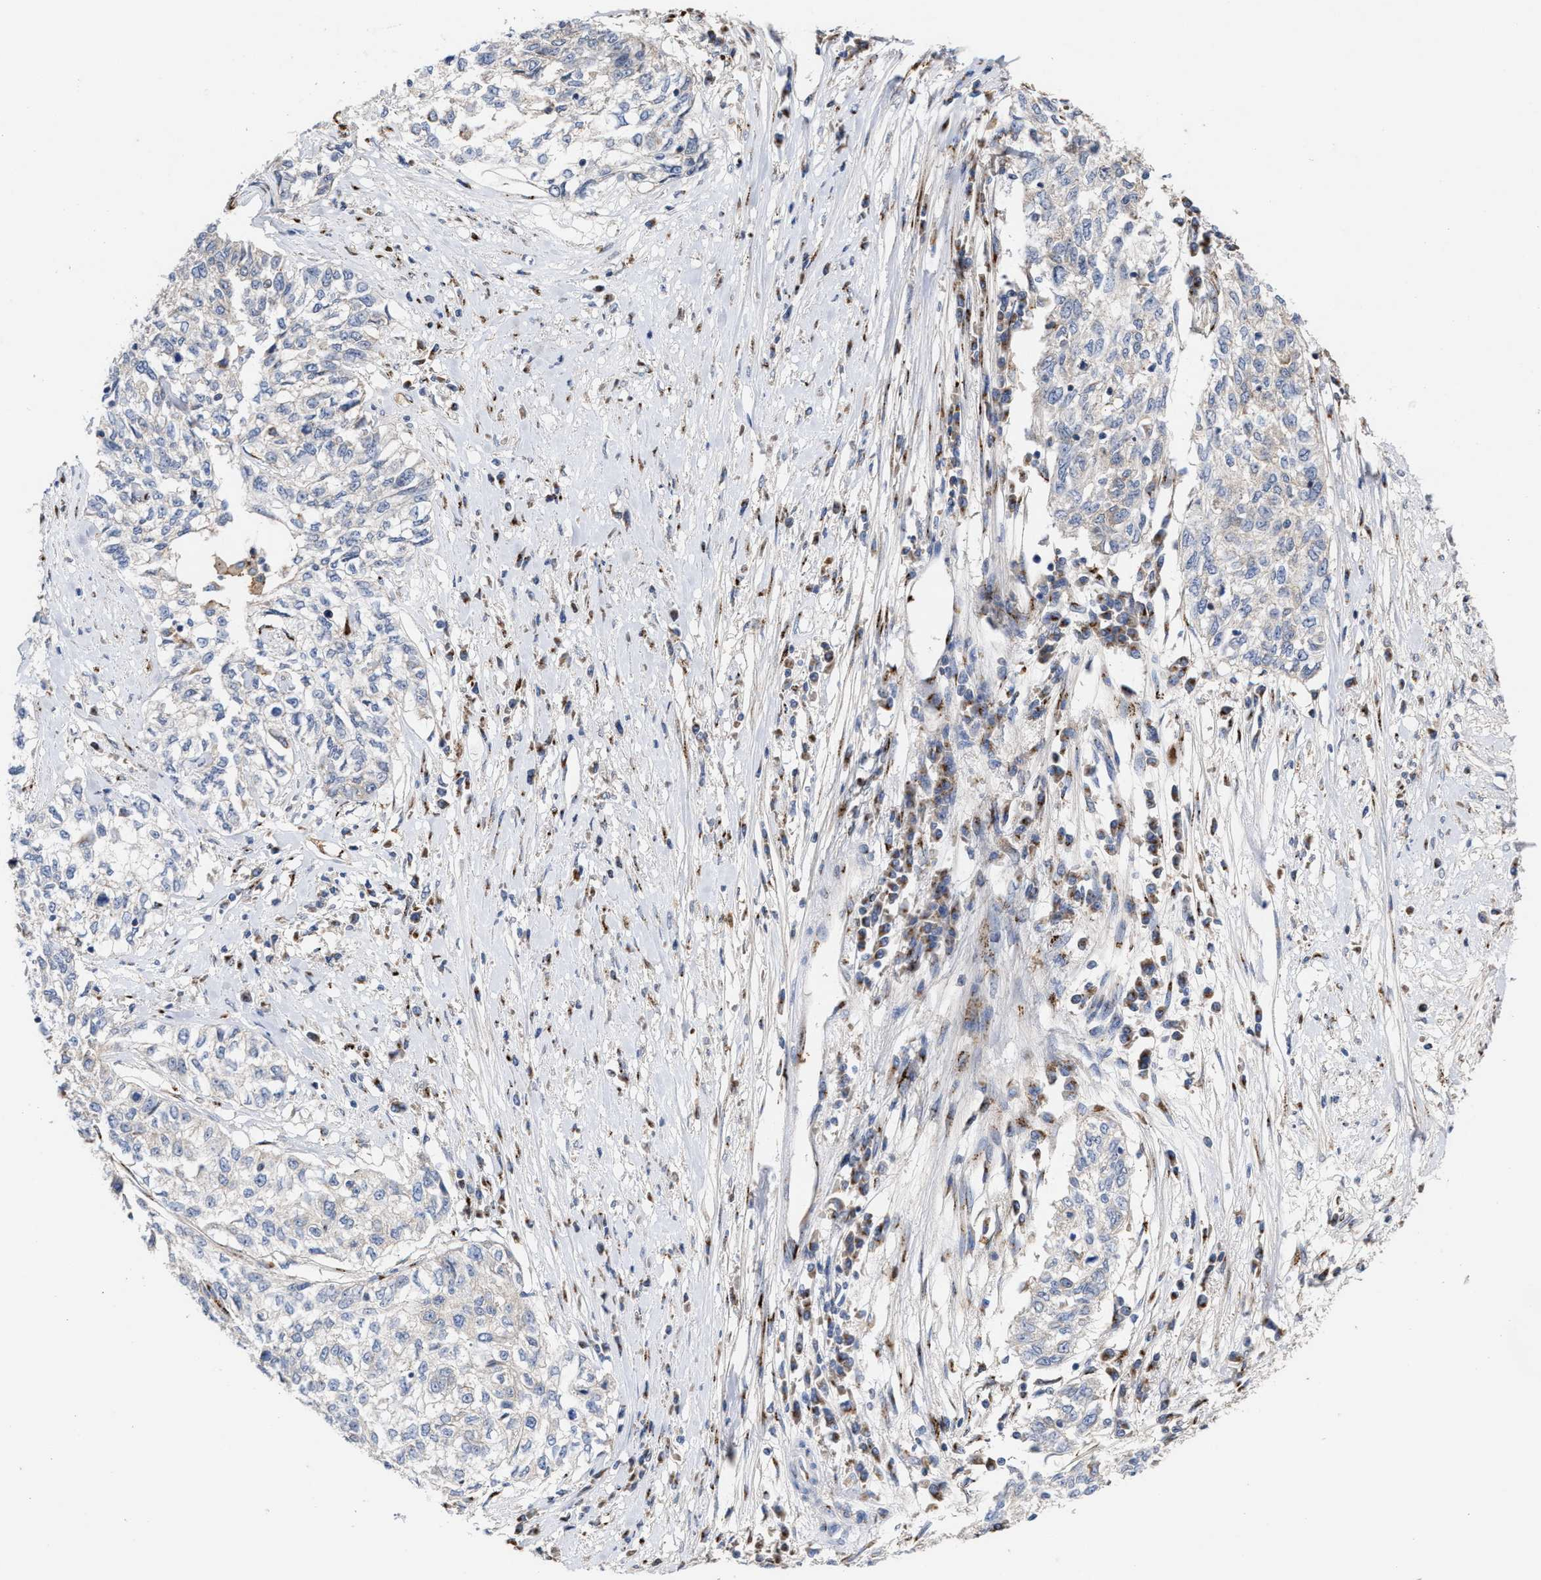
{"staining": {"intensity": "negative", "quantity": "none", "location": "none"}, "tissue": "cervical cancer", "cell_type": "Tumor cells", "image_type": "cancer", "snomed": [{"axis": "morphology", "description": "Squamous cell carcinoma, NOS"}, {"axis": "topography", "description": "Cervix"}], "caption": "Cervical cancer was stained to show a protein in brown. There is no significant positivity in tumor cells.", "gene": "CCL2", "patient": {"sex": "female", "age": 57}}